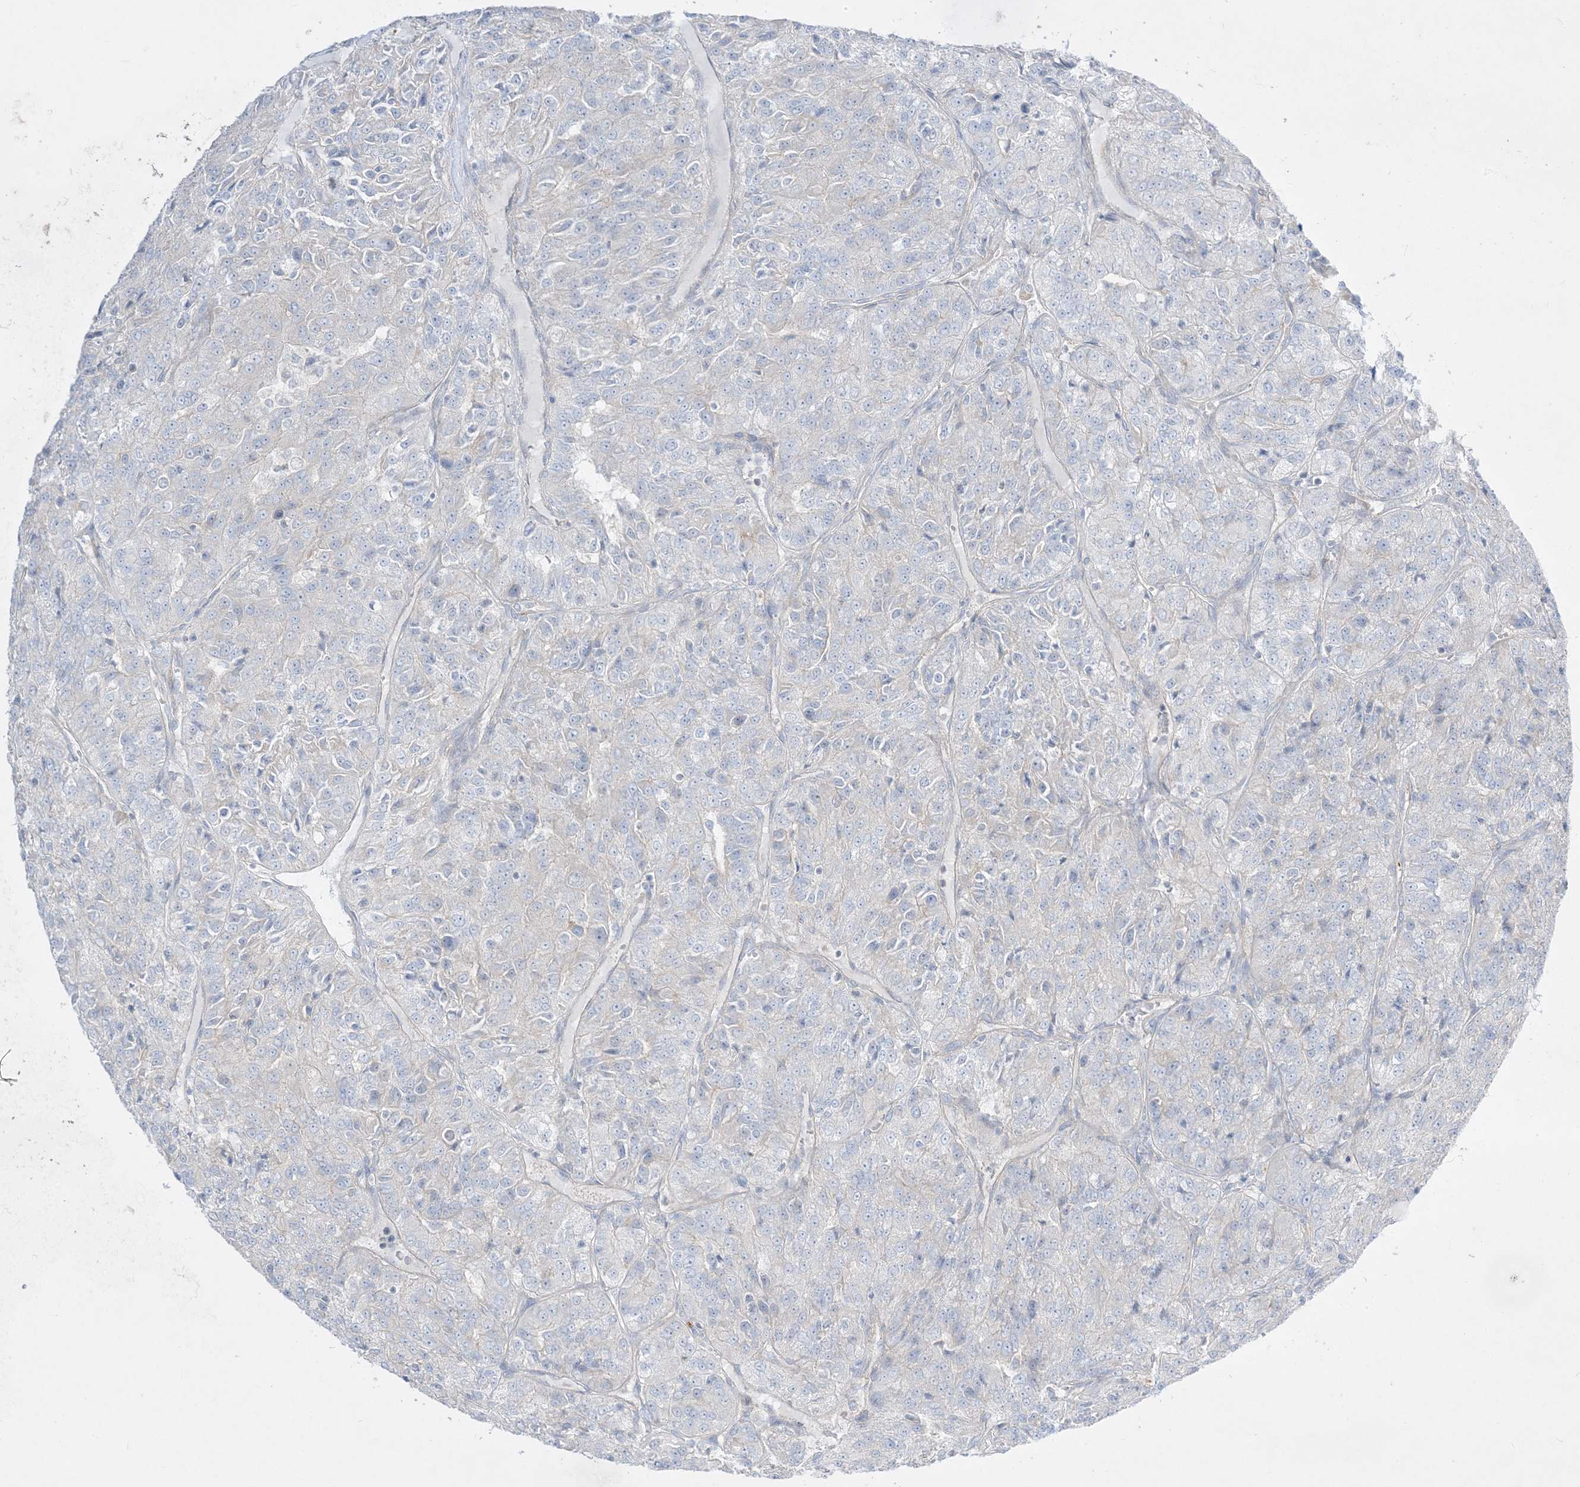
{"staining": {"intensity": "negative", "quantity": "none", "location": "none"}, "tissue": "renal cancer", "cell_type": "Tumor cells", "image_type": "cancer", "snomed": [{"axis": "morphology", "description": "Adenocarcinoma, NOS"}, {"axis": "topography", "description": "Kidney"}], "caption": "Renal cancer stained for a protein using immunohistochemistry demonstrates no positivity tumor cells.", "gene": "ARHGEF9", "patient": {"sex": "female", "age": 63}}